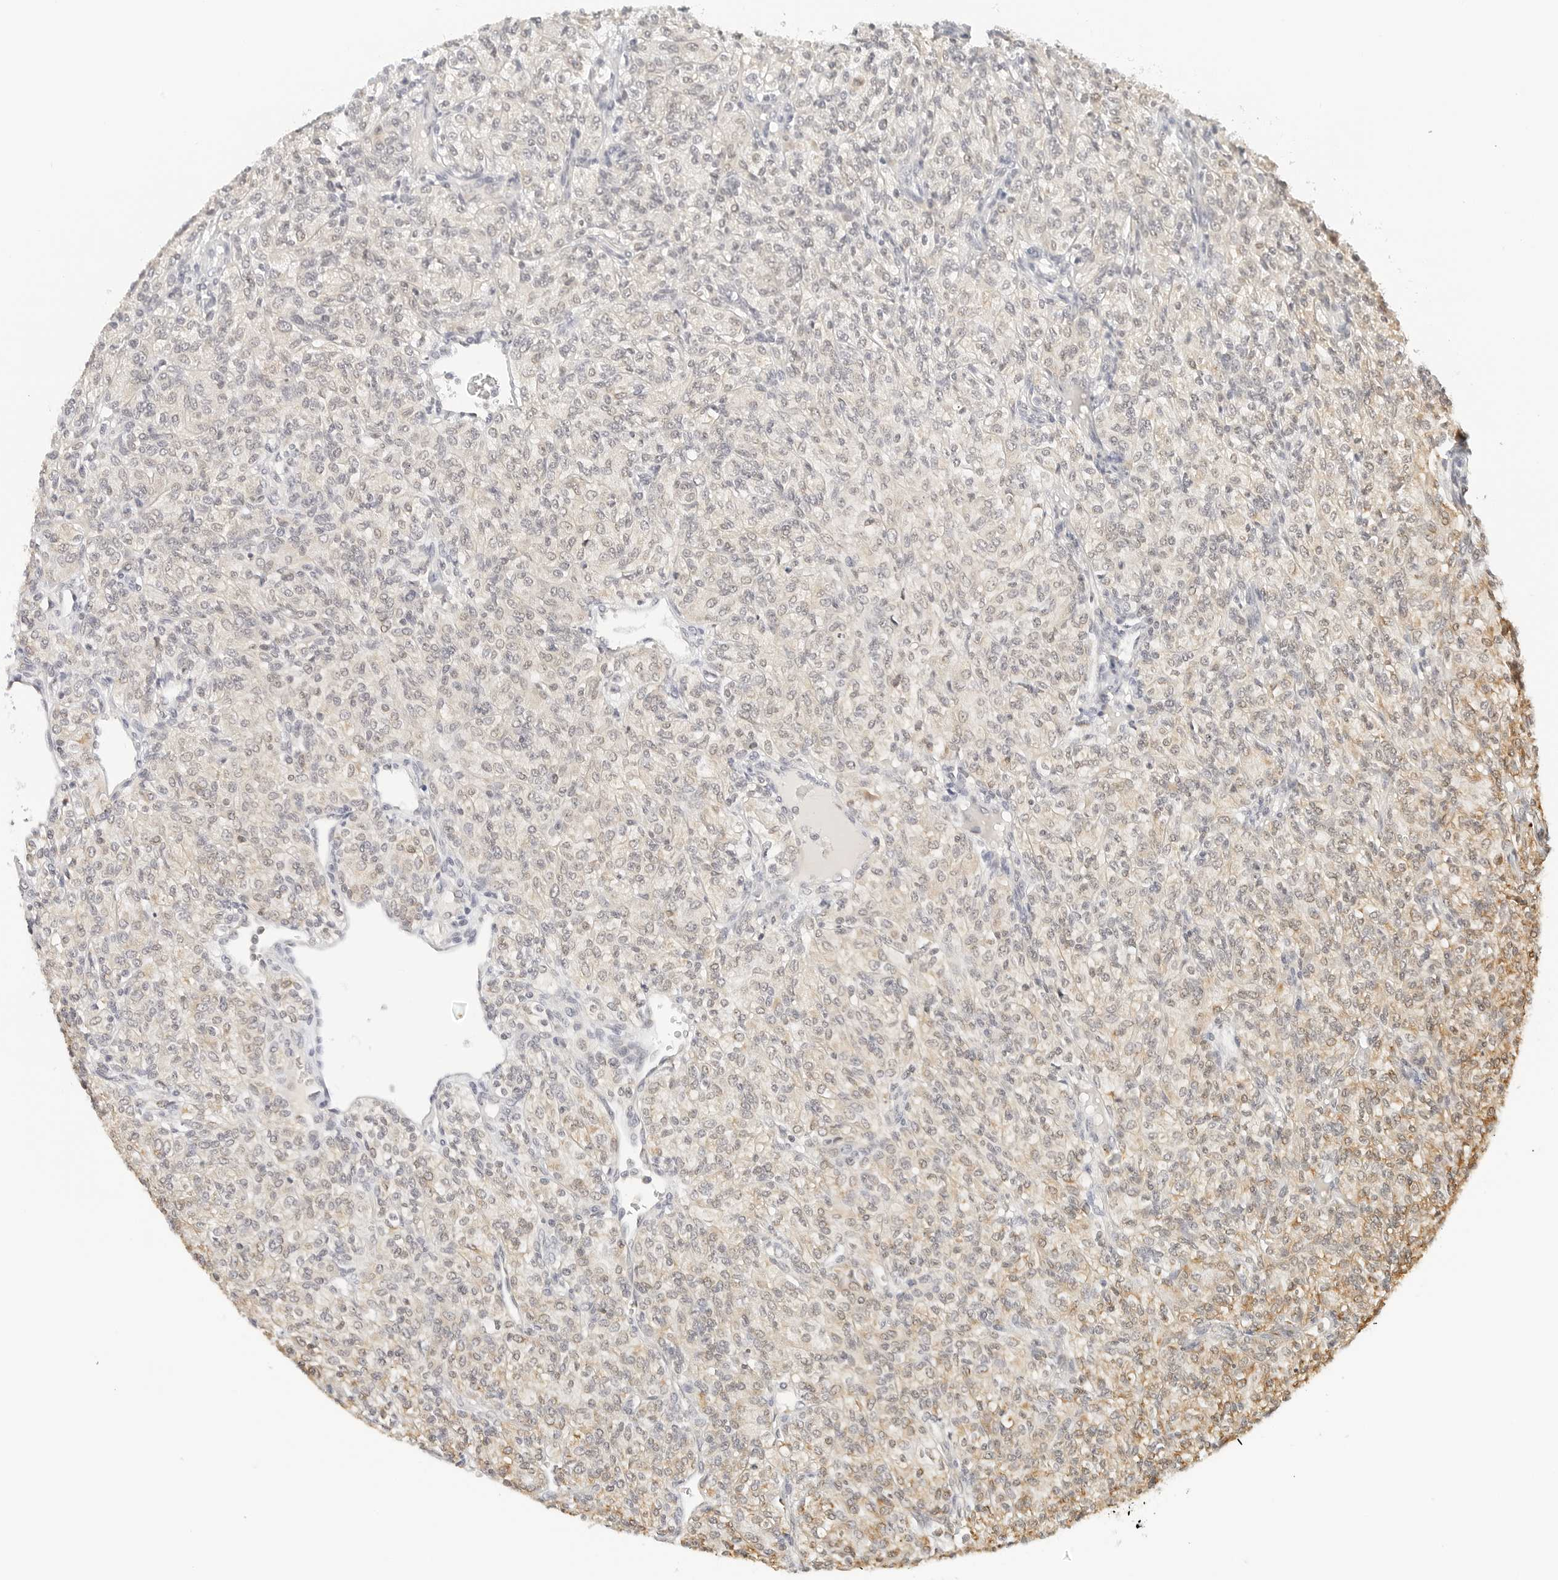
{"staining": {"intensity": "weak", "quantity": "<25%", "location": "cytoplasmic/membranous"}, "tissue": "renal cancer", "cell_type": "Tumor cells", "image_type": "cancer", "snomed": [{"axis": "morphology", "description": "Adenocarcinoma, NOS"}, {"axis": "topography", "description": "Kidney"}], "caption": "Immunohistochemical staining of human renal cancer displays no significant staining in tumor cells. Nuclei are stained in blue.", "gene": "ATL1", "patient": {"sex": "male", "age": 77}}